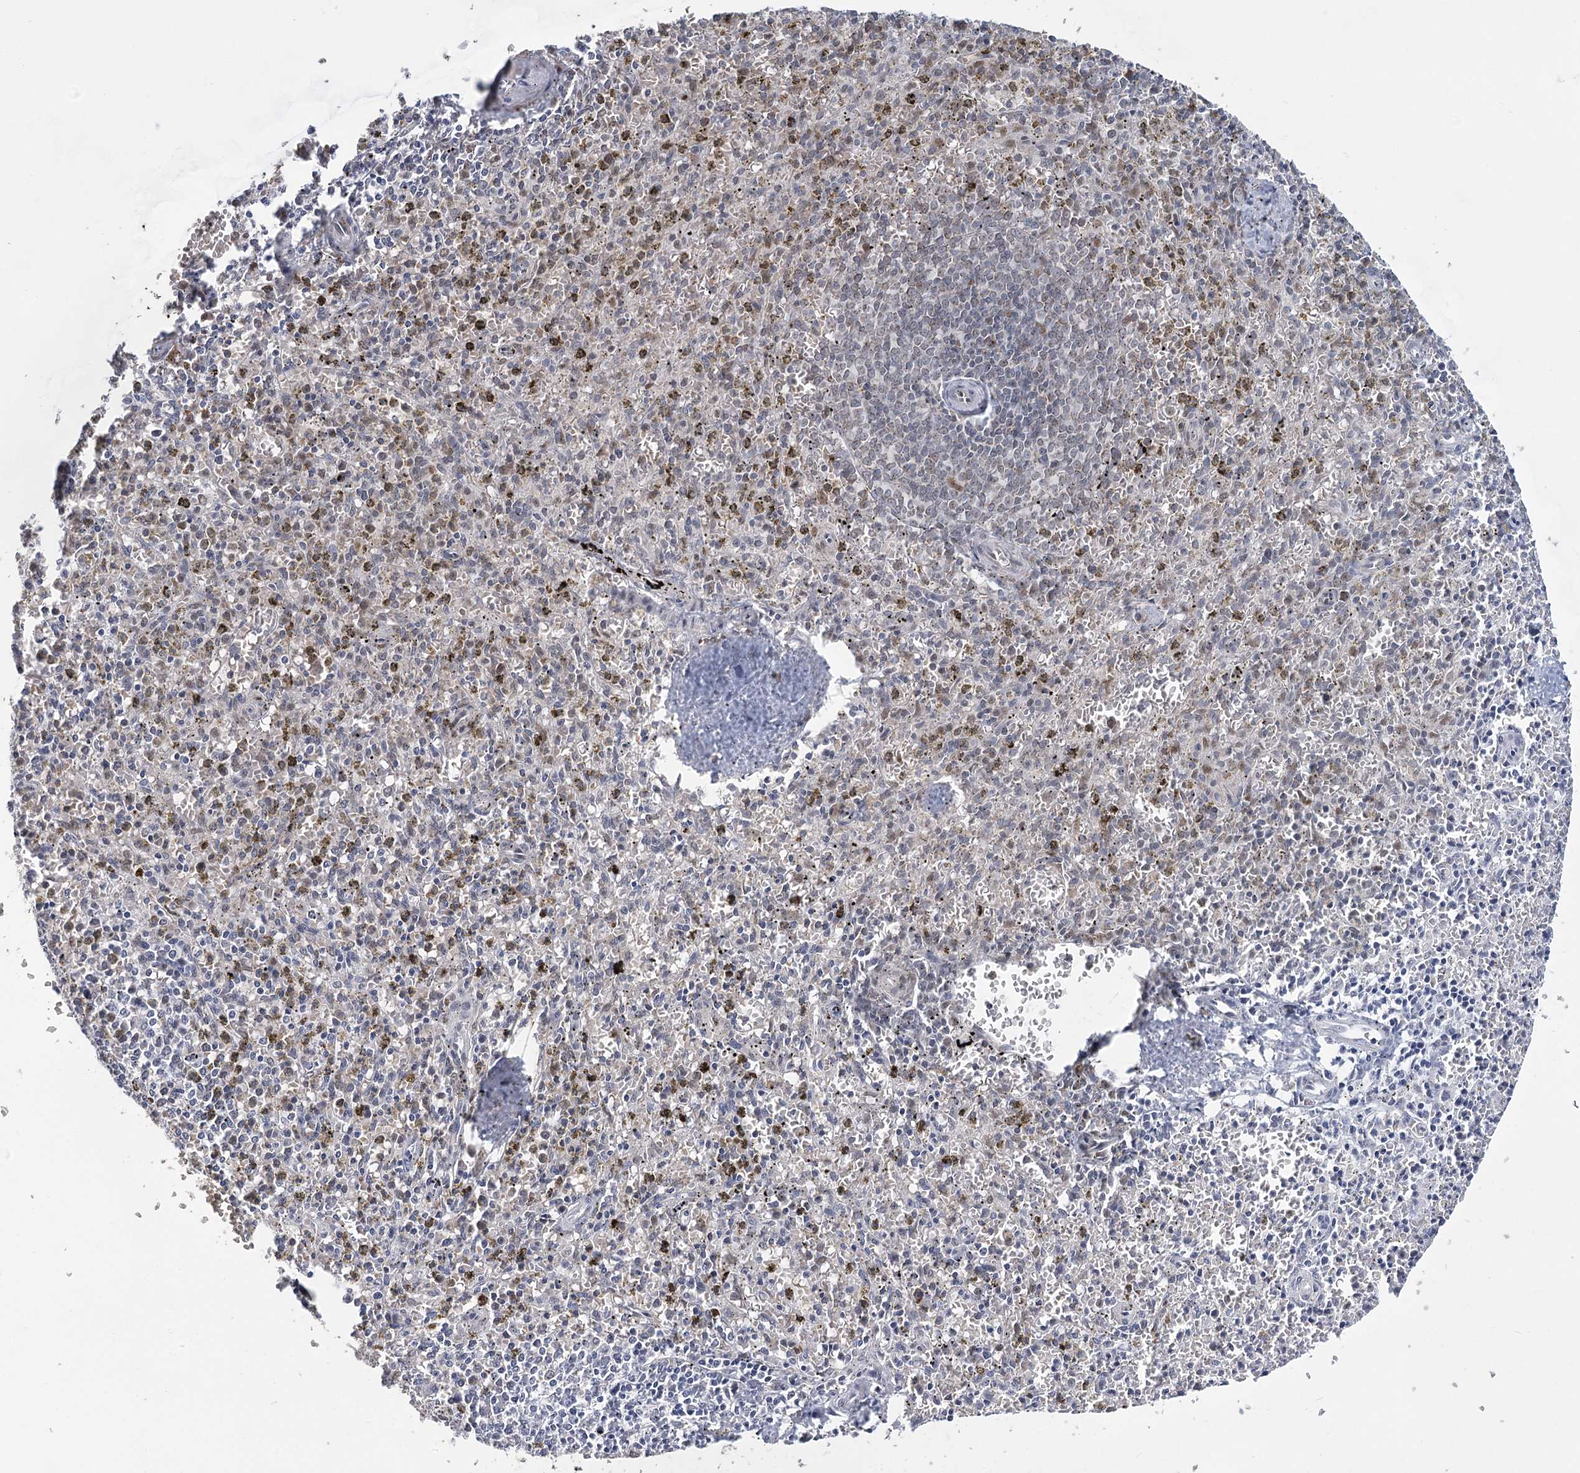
{"staining": {"intensity": "moderate", "quantity": "<25%", "location": "nuclear"}, "tissue": "spleen", "cell_type": "Cells in red pulp", "image_type": "normal", "snomed": [{"axis": "morphology", "description": "Normal tissue, NOS"}, {"axis": "topography", "description": "Spleen"}], "caption": "This photomicrograph displays immunohistochemistry (IHC) staining of unremarkable spleen, with low moderate nuclear positivity in about <25% of cells in red pulp.", "gene": "MTG1", "patient": {"sex": "male", "age": 72}}